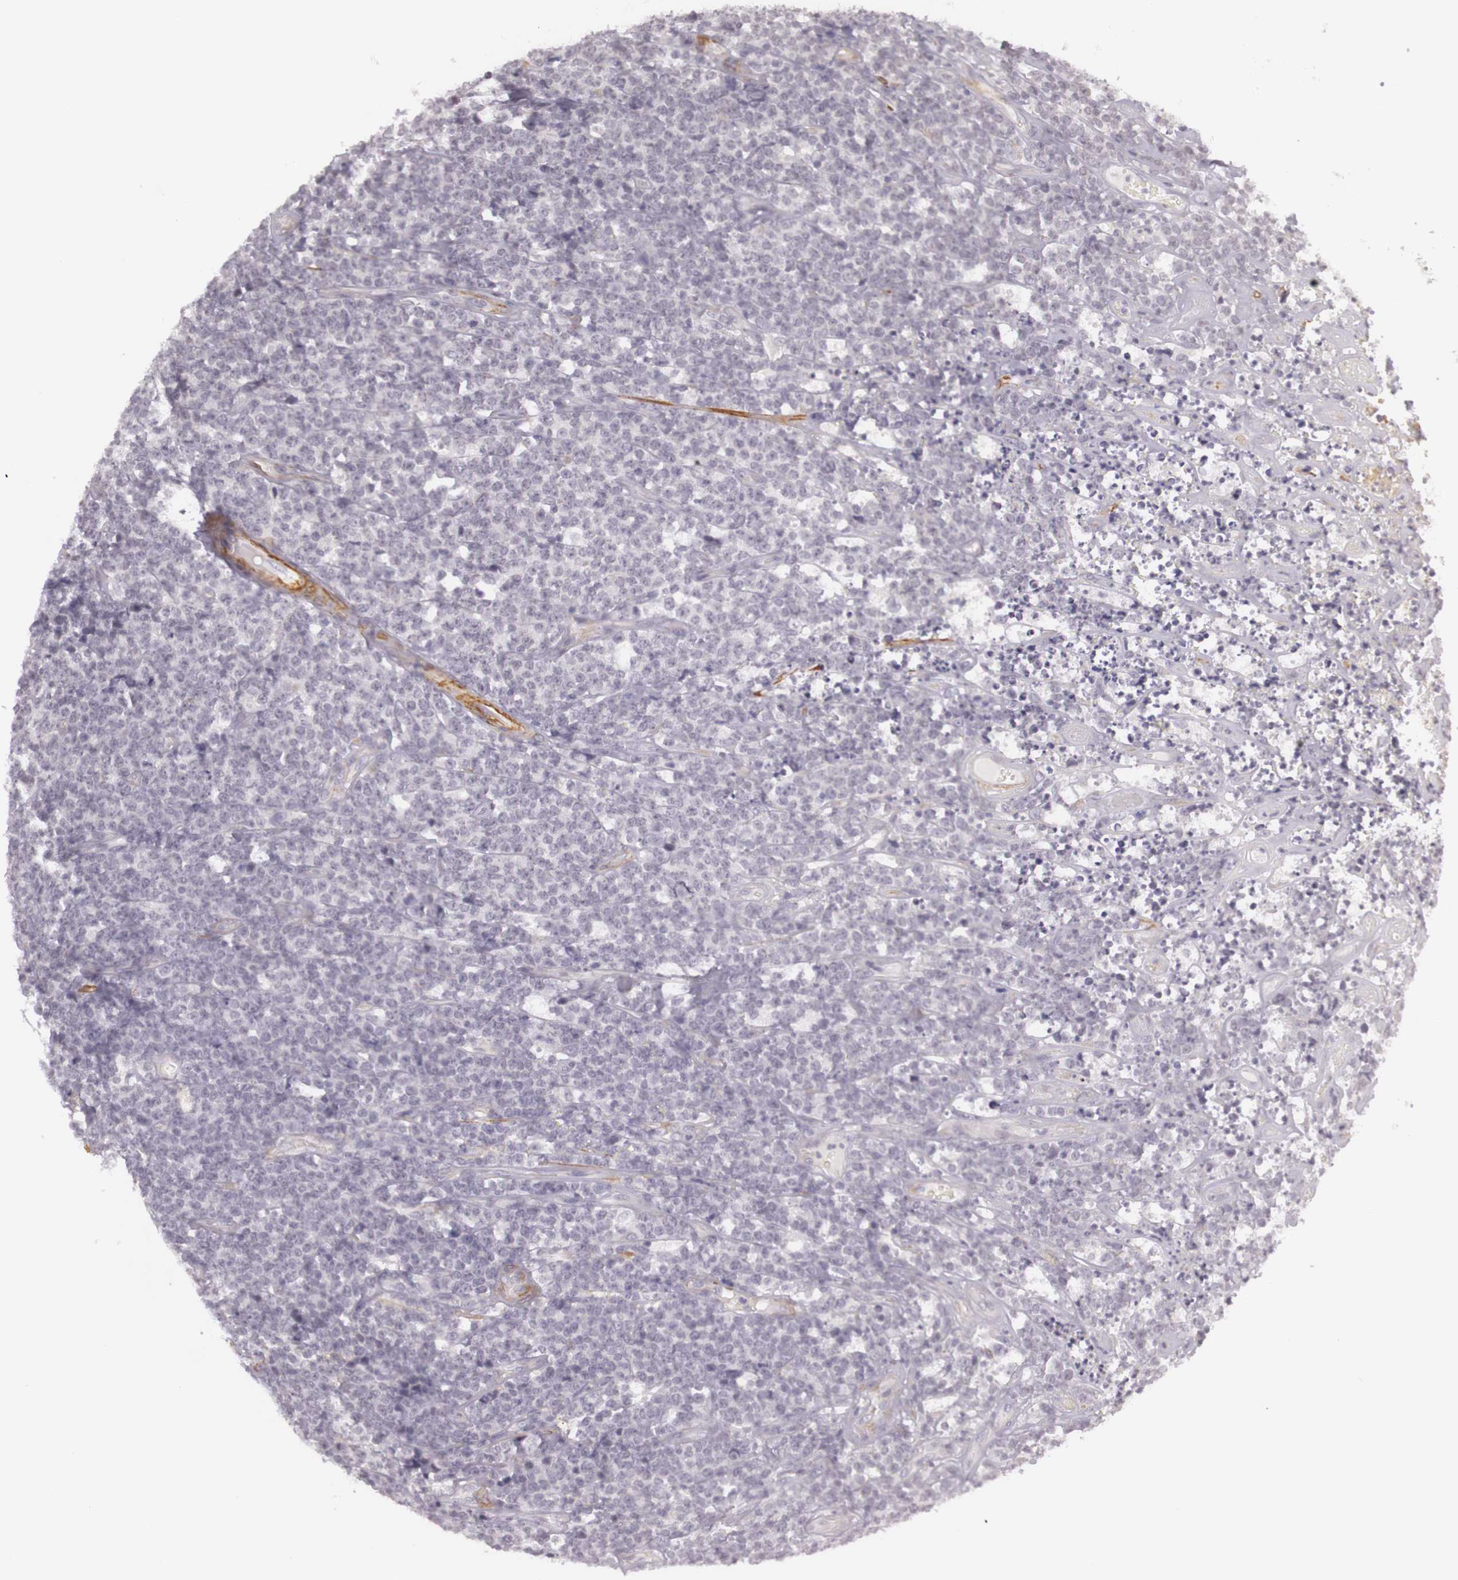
{"staining": {"intensity": "negative", "quantity": "none", "location": "none"}, "tissue": "lymphoma", "cell_type": "Tumor cells", "image_type": "cancer", "snomed": [{"axis": "morphology", "description": "Malignant lymphoma, non-Hodgkin's type, High grade"}, {"axis": "topography", "description": "Small intestine"}, {"axis": "topography", "description": "Colon"}], "caption": "Immunohistochemical staining of high-grade malignant lymphoma, non-Hodgkin's type shows no significant expression in tumor cells.", "gene": "CNTN2", "patient": {"sex": "male", "age": 8}}